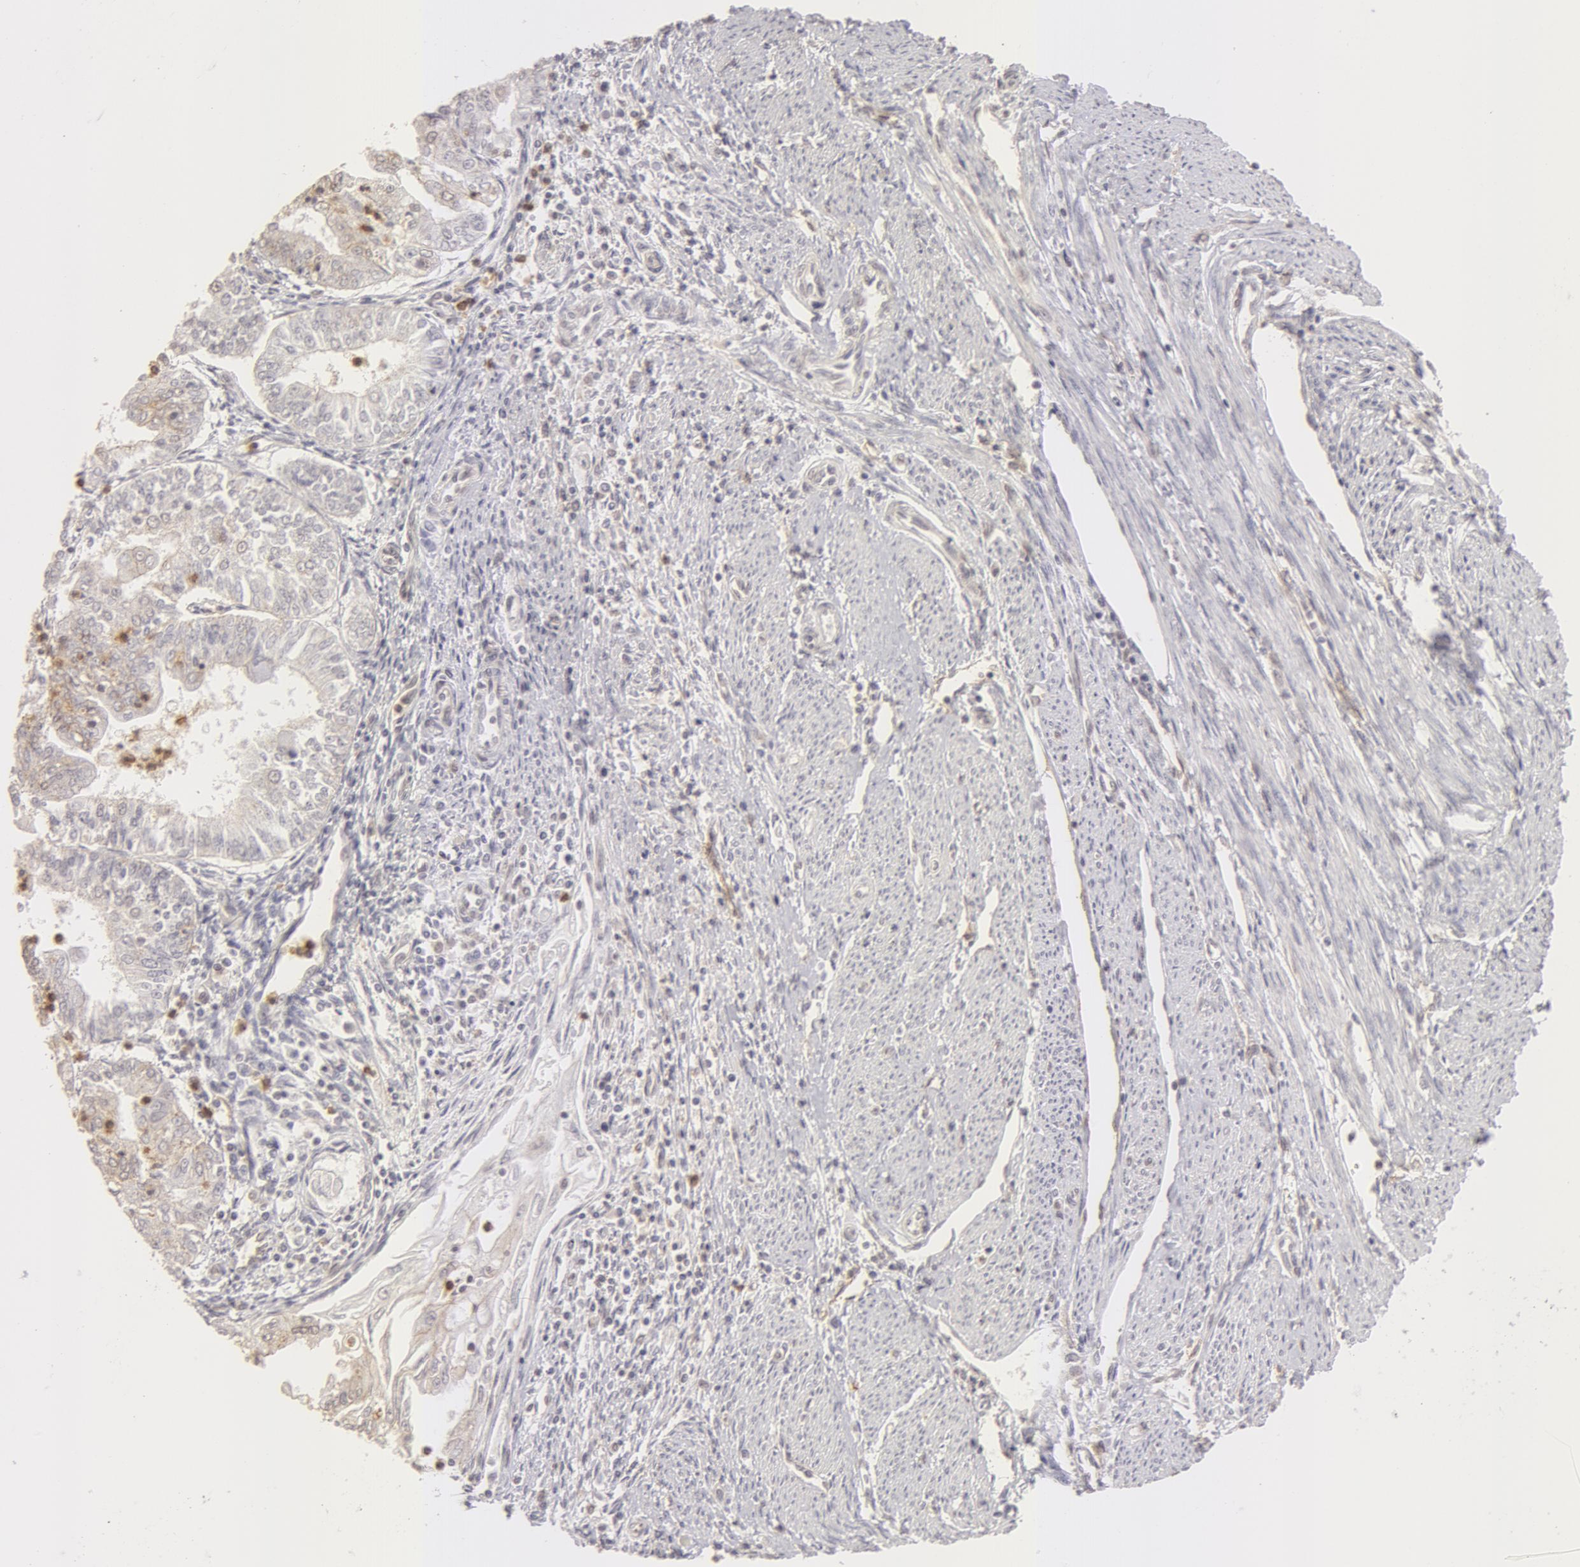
{"staining": {"intensity": "weak", "quantity": ">75%", "location": "cytoplasmic/membranous"}, "tissue": "endometrial cancer", "cell_type": "Tumor cells", "image_type": "cancer", "snomed": [{"axis": "morphology", "description": "Adenocarcinoma, NOS"}, {"axis": "topography", "description": "Endometrium"}], "caption": "High-magnification brightfield microscopy of endometrial cancer stained with DAB (3,3'-diaminobenzidine) (brown) and counterstained with hematoxylin (blue). tumor cells exhibit weak cytoplasmic/membranous positivity is present in about>75% of cells.", "gene": "ADAM10", "patient": {"sex": "female", "age": 75}}